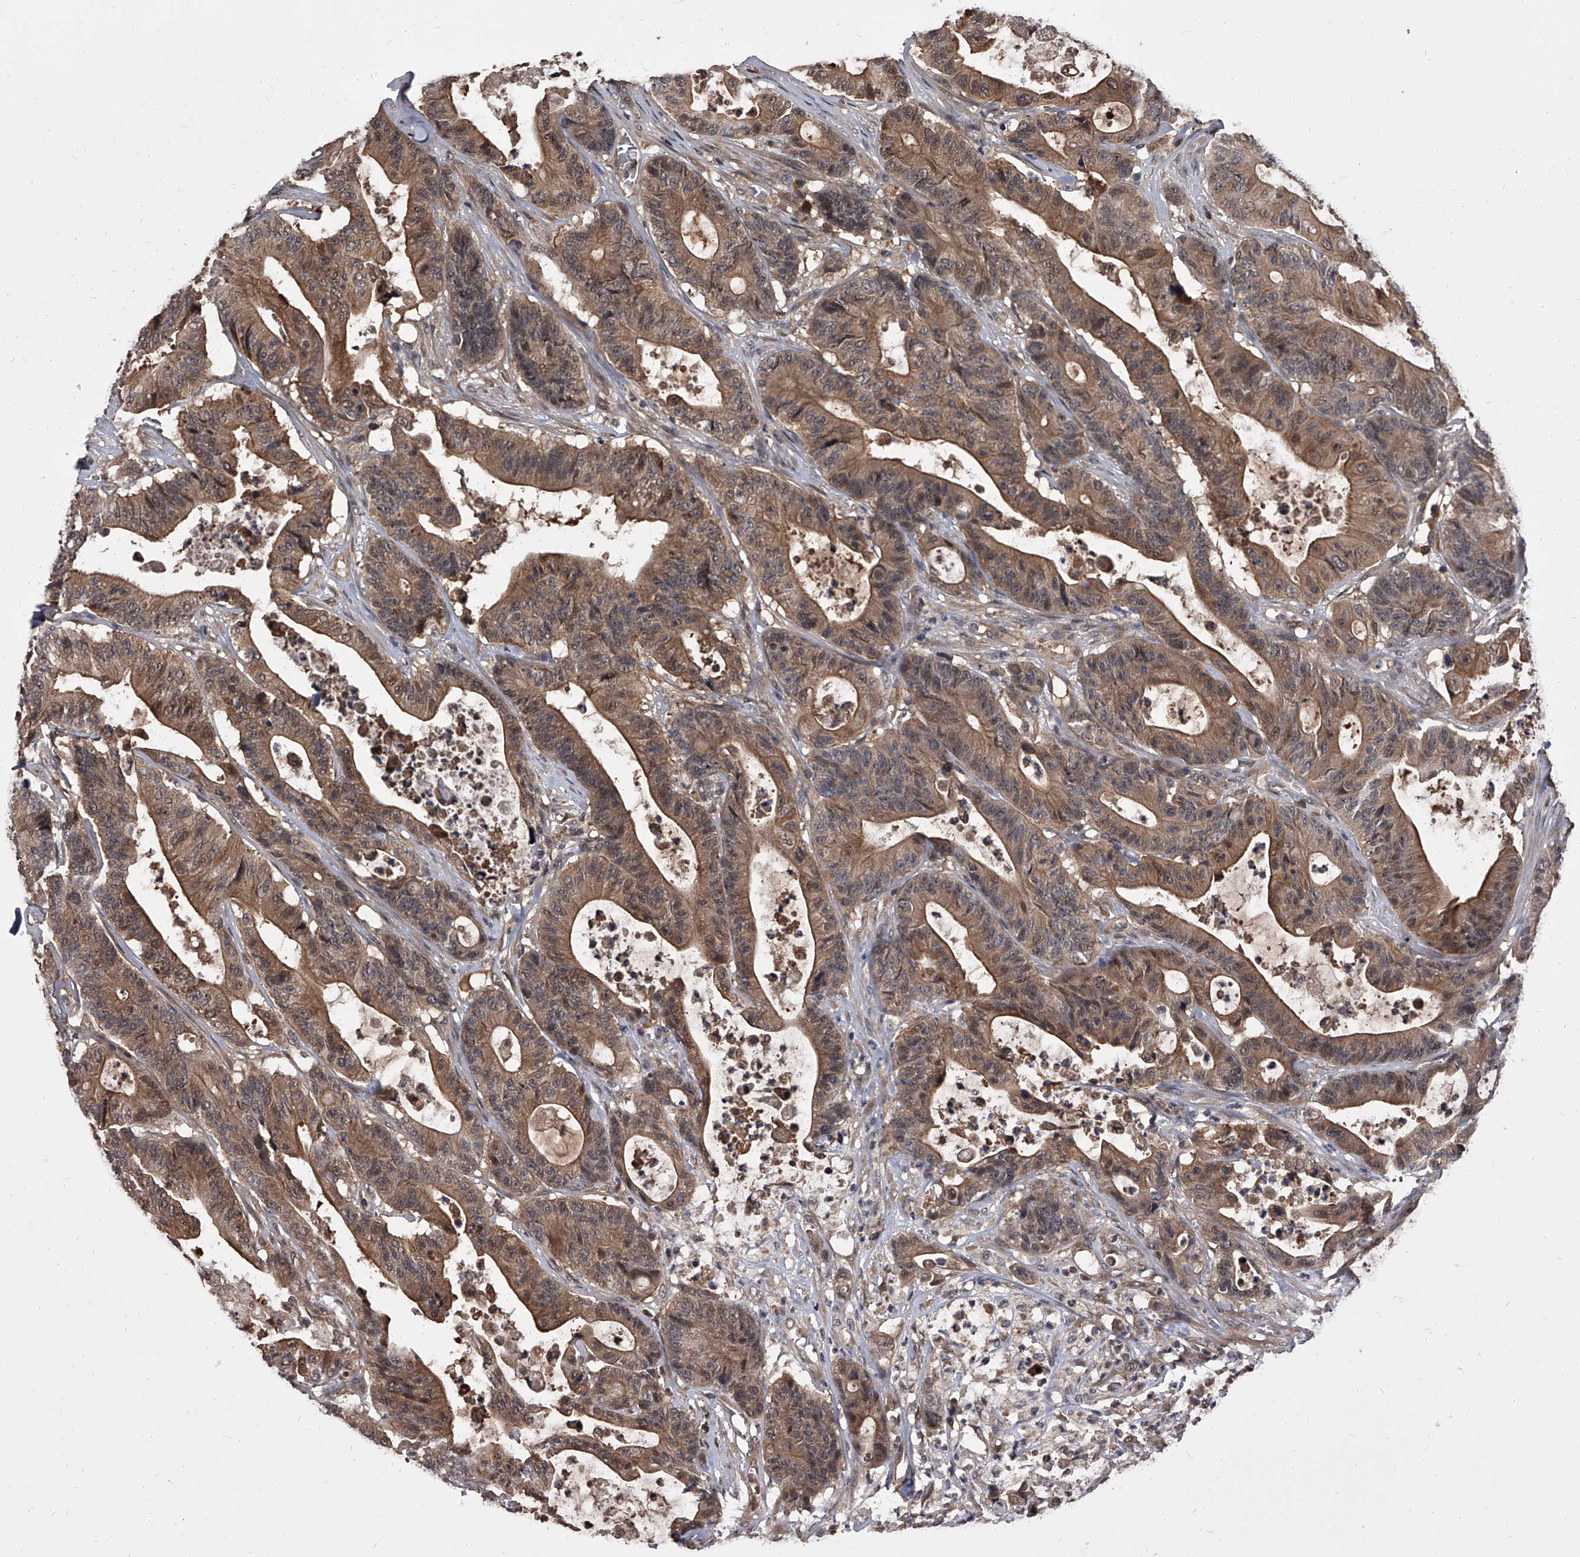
{"staining": {"intensity": "moderate", "quantity": ">75%", "location": "cytoplasmic/membranous"}, "tissue": "colorectal cancer", "cell_type": "Tumor cells", "image_type": "cancer", "snomed": [{"axis": "morphology", "description": "Adenocarcinoma, NOS"}, {"axis": "topography", "description": "Colon"}], "caption": "IHC histopathology image of neoplastic tissue: colorectal cancer stained using immunohistochemistry exhibits medium levels of moderate protein expression localized specifically in the cytoplasmic/membranous of tumor cells, appearing as a cytoplasmic/membranous brown color.", "gene": "SLC18B1", "patient": {"sex": "female", "age": 84}}